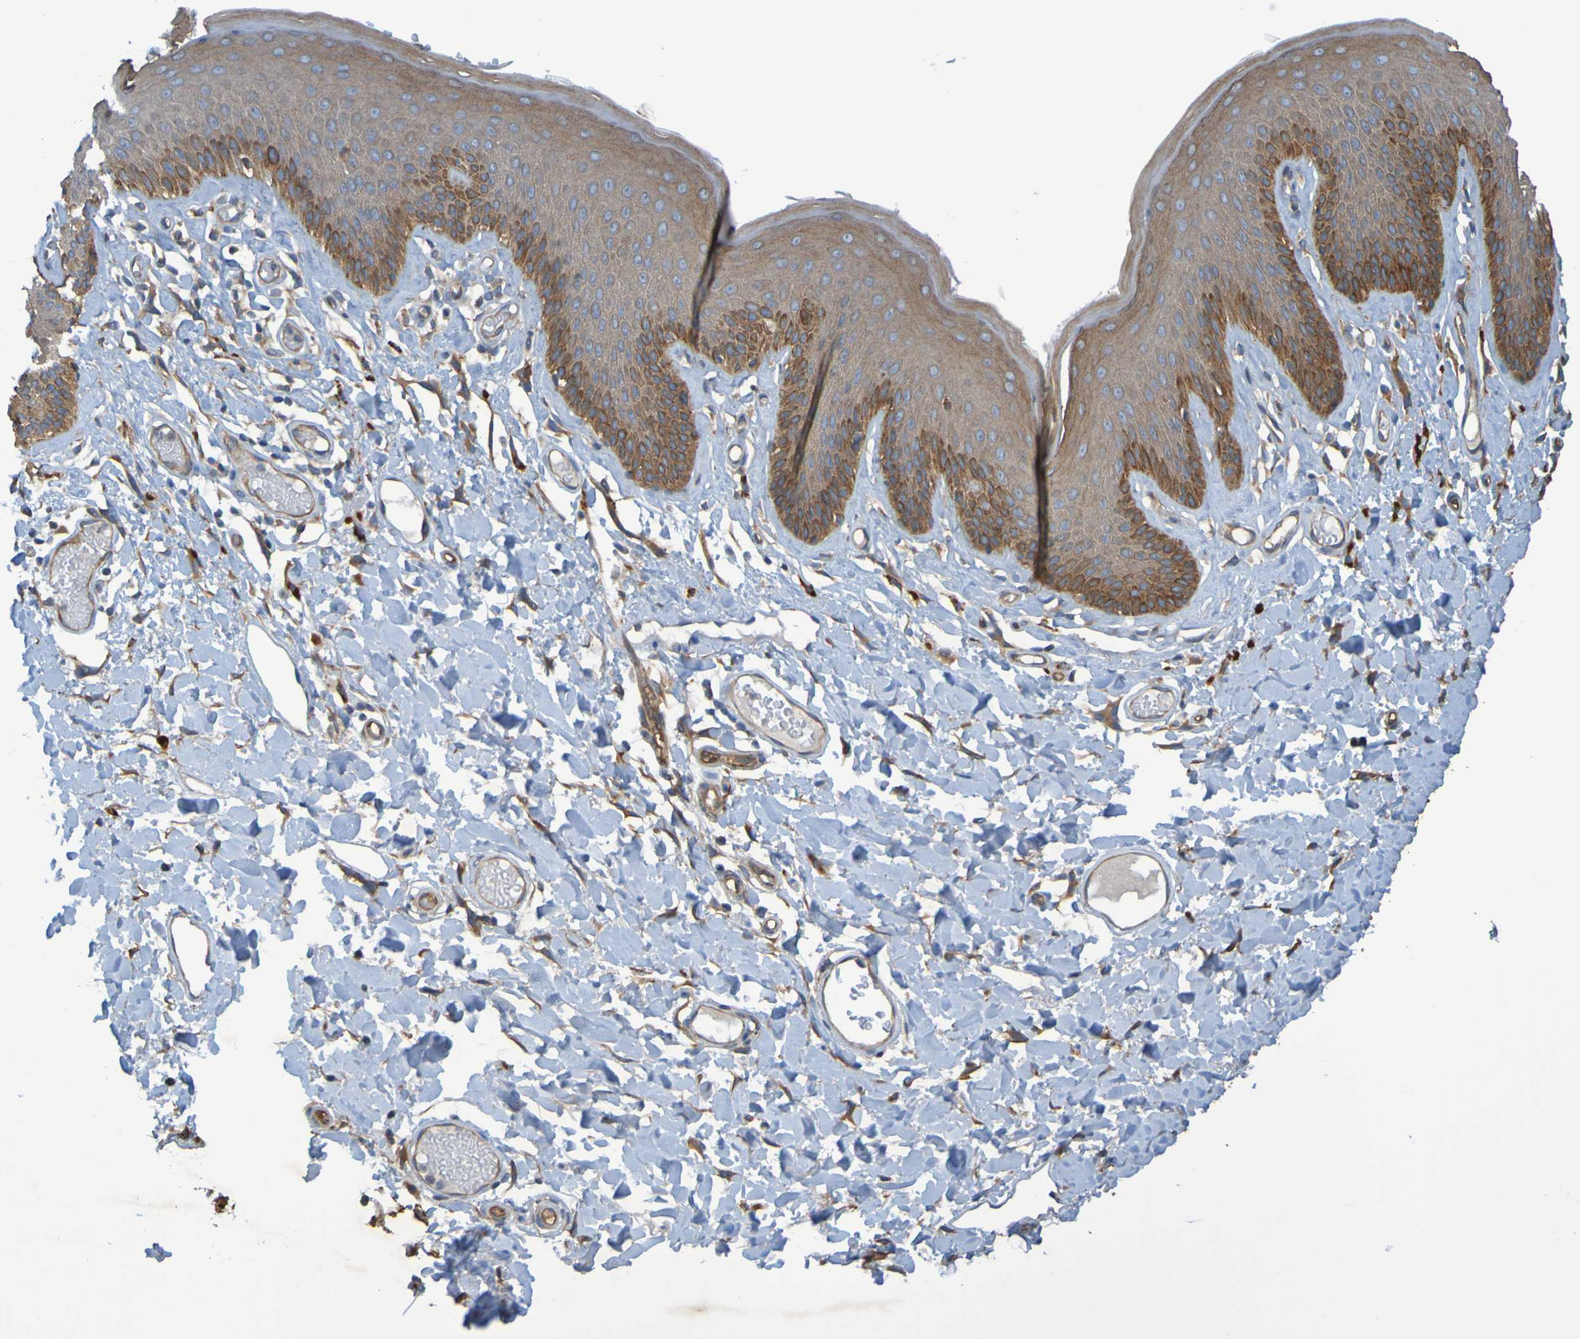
{"staining": {"intensity": "moderate", "quantity": ">75%", "location": "cytoplasmic/membranous"}, "tissue": "skin", "cell_type": "Epidermal cells", "image_type": "normal", "snomed": [{"axis": "morphology", "description": "Normal tissue, NOS"}, {"axis": "topography", "description": "Vulva"}], "caption": "Protein expression analysis of unremarkable skin shows moderate cytoplasmic/membranous expression in about >75% of epidermal cells. (brown staining indicates protein expression, while blue staining denotes nuclei).", "gene": "DNAJC4", "patient": {"sex": "female", "age": 73}}